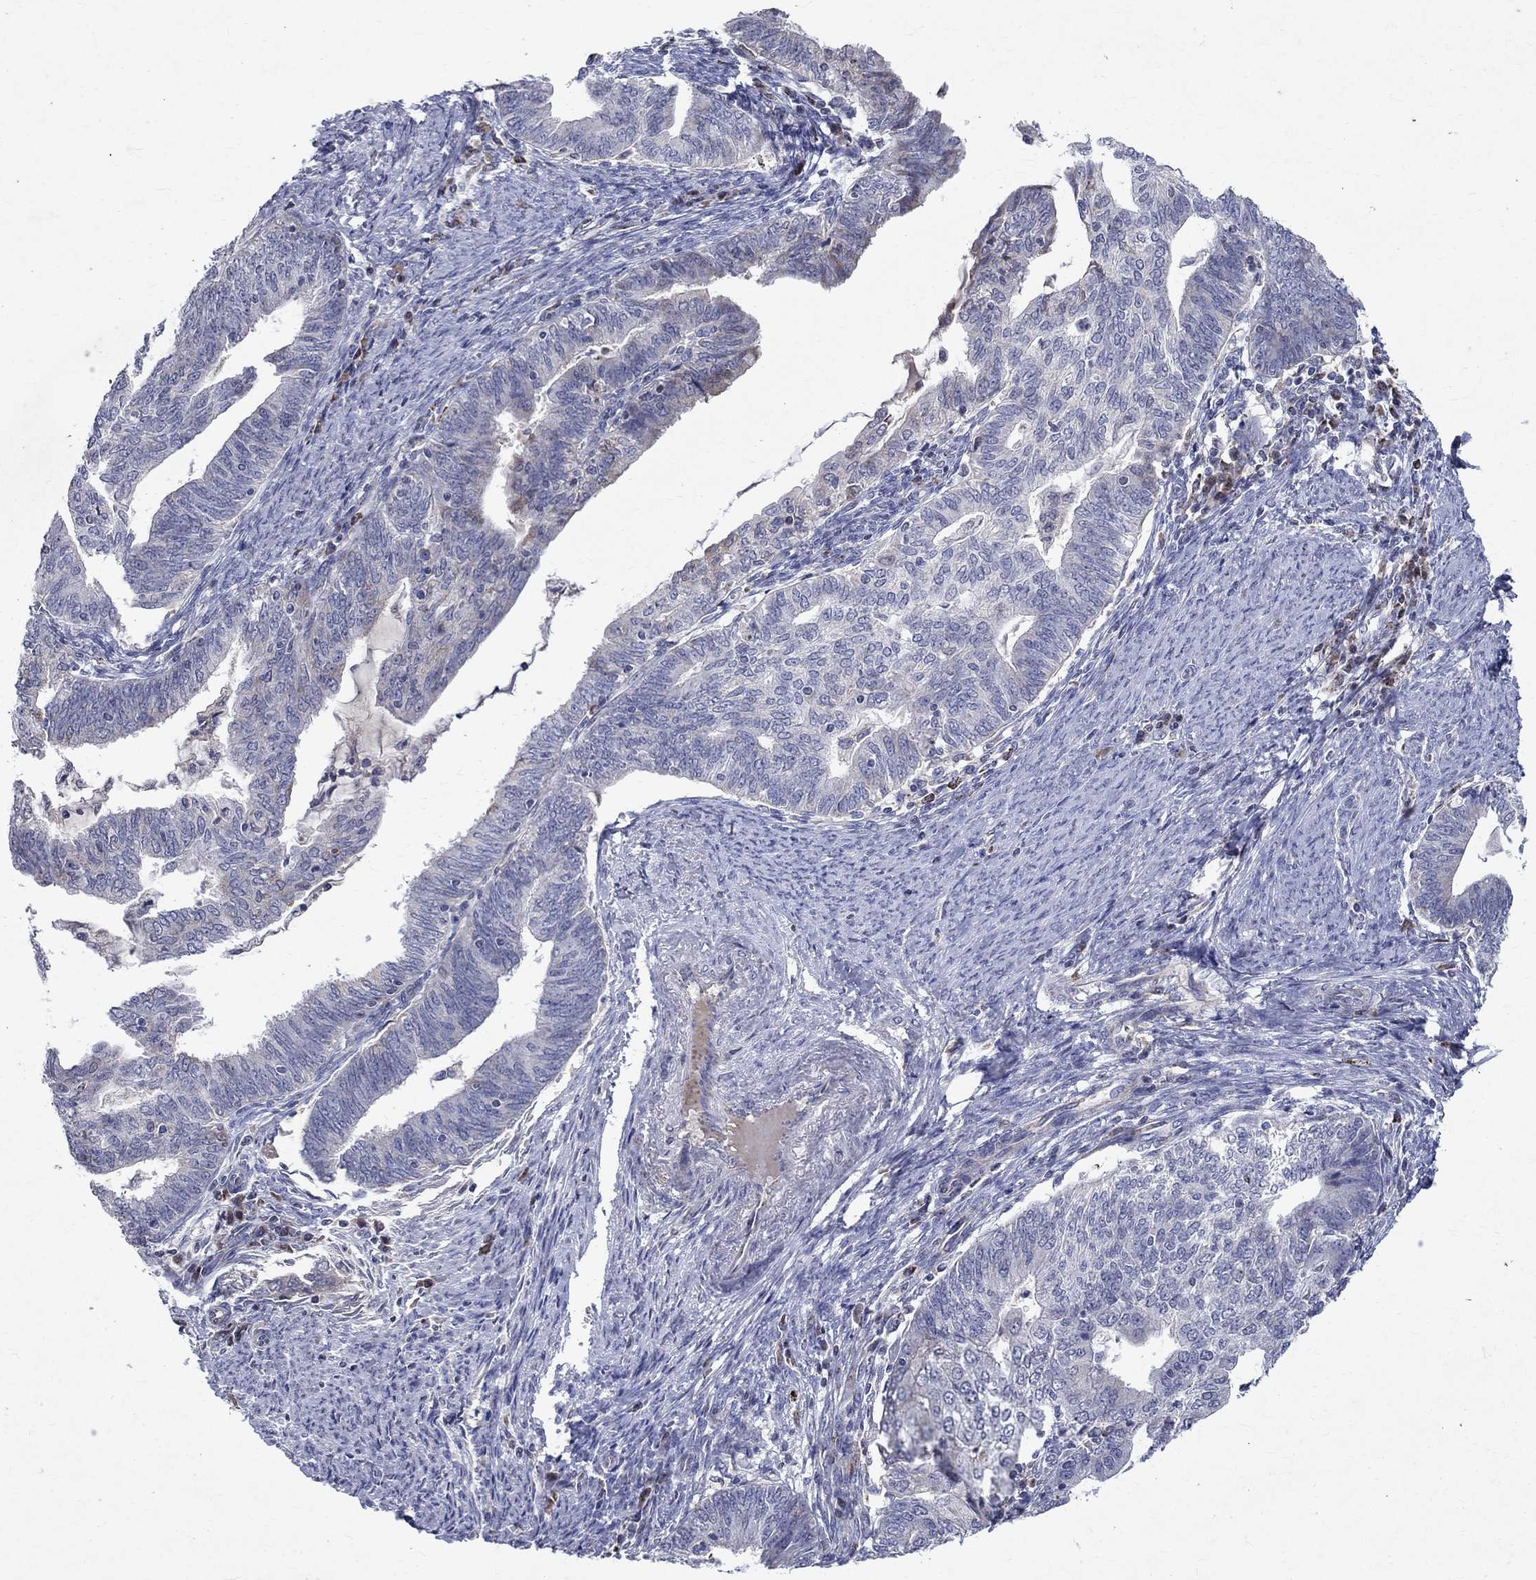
{"staining": {"intensity": "negative", "quantity": "none", "location": "none"}, "tissue": "endometrial cancer", "cell_type": "Tumor cells", "image_type": "cancer", "snomed": [{"axis": "morphology", "description": "Adenocarcinoma, NOS"}, {"axis": "topography", "description": "Endometrium"}], "caption": "High power microscopy micrograph of an IHC photomicrograph of endometrial adenocarcinoma, revealing no significant expression in tumor cells. Brightfield microscopy of immunohistochemistry stained with DAB (brown) and hematoxylin (blue), captured at high magnification.", "gene": "SLC4A10", "patient": {"sex": "female", "age": 82}}